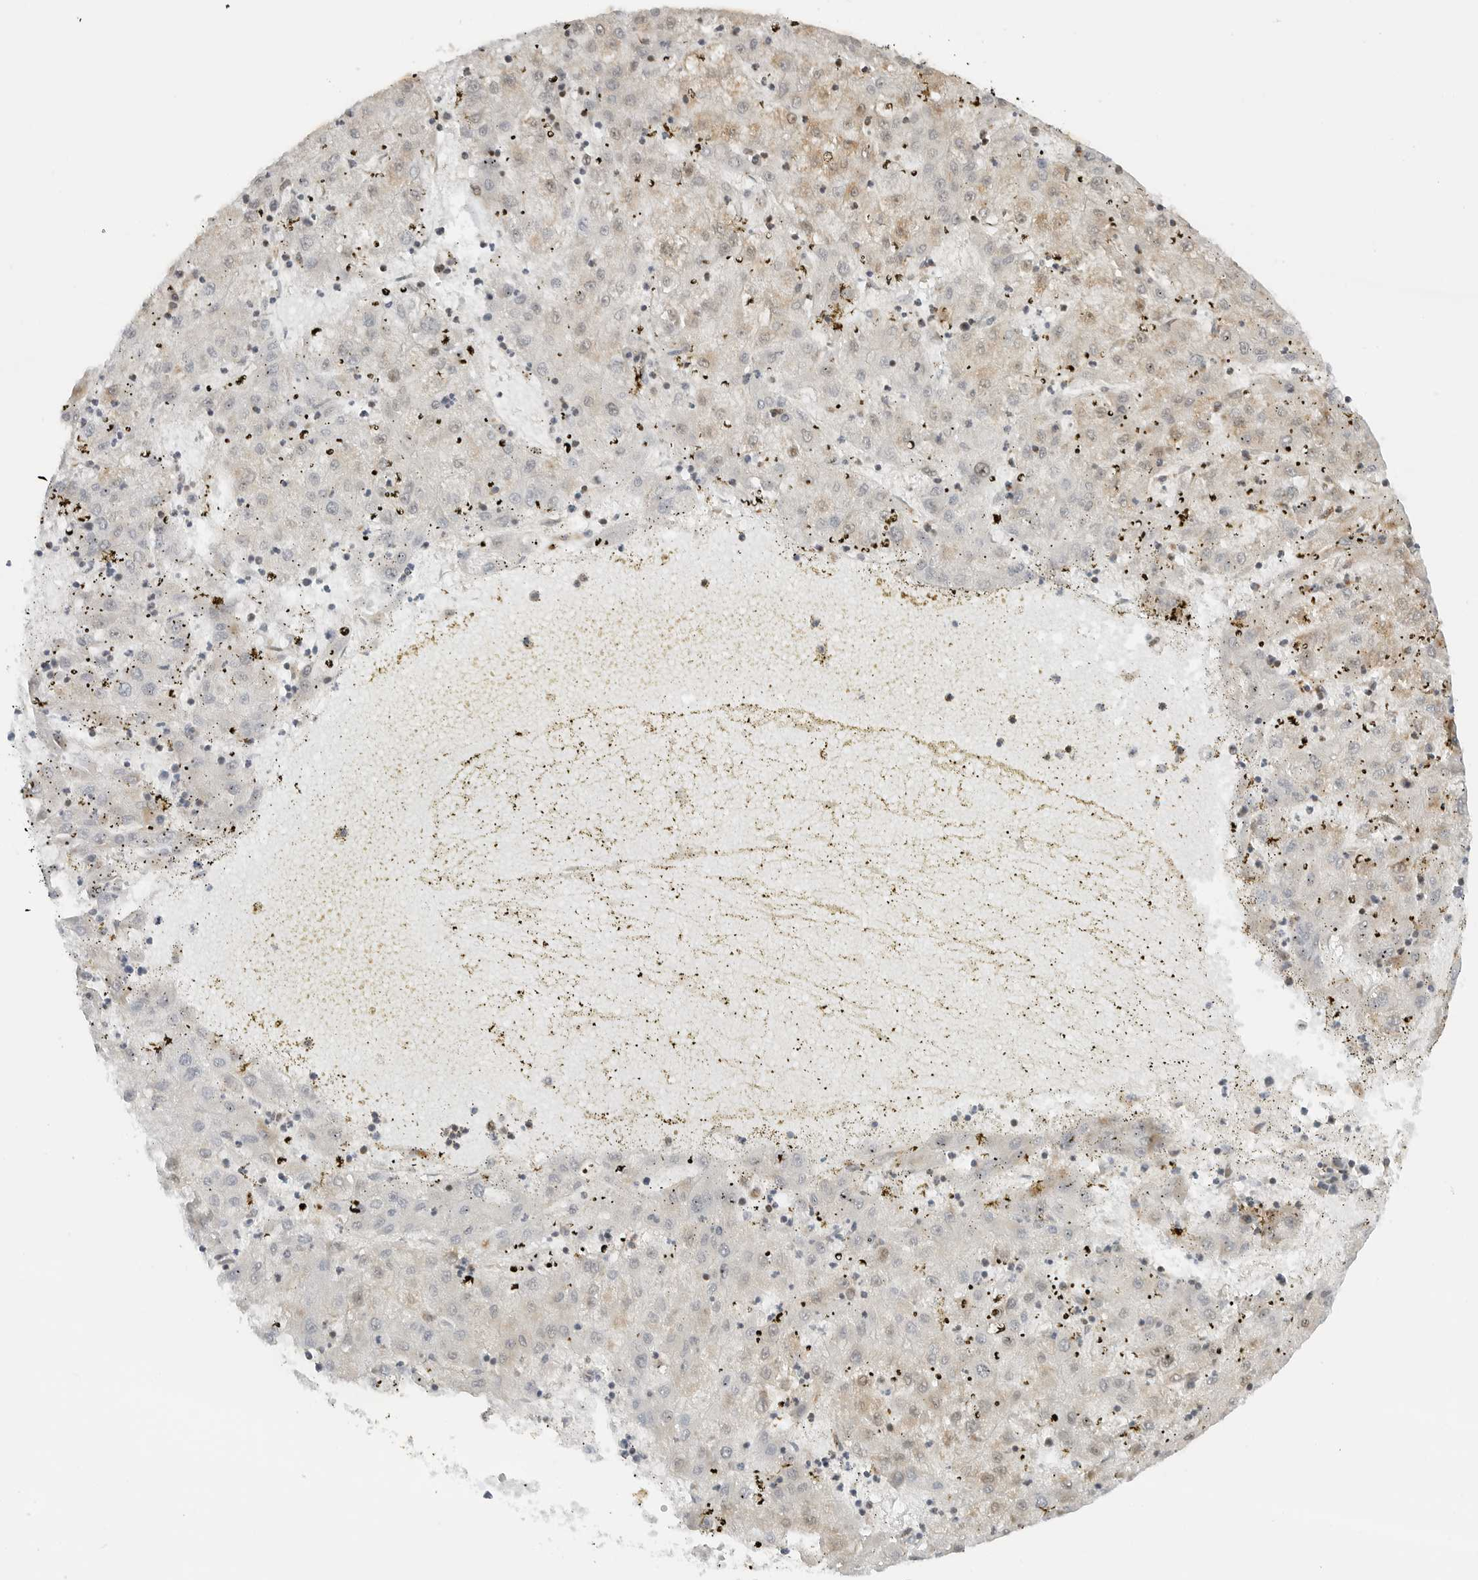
{"staining": {"intensity": "weak", "quantity": "25%-75%", "location": "cytoplasmic/membranous"}, "tissue": "liver cancer", "cell_type": "Tumor cells", "image_type": "cancer", "snomed": [{"axis": "morphology", "description": "Carcinoma, Hepatocellular, NOS"}, {"axis": "topography", "description": "Liver"}], "caption": "Protein expression analysis of human liver cancer reveals weak cytoplasmic/membranous positivity in approximately 25%-75% of tumor cells.", "gene": "RIMKLA", "patient": {"sex": "male", "age": 72}}